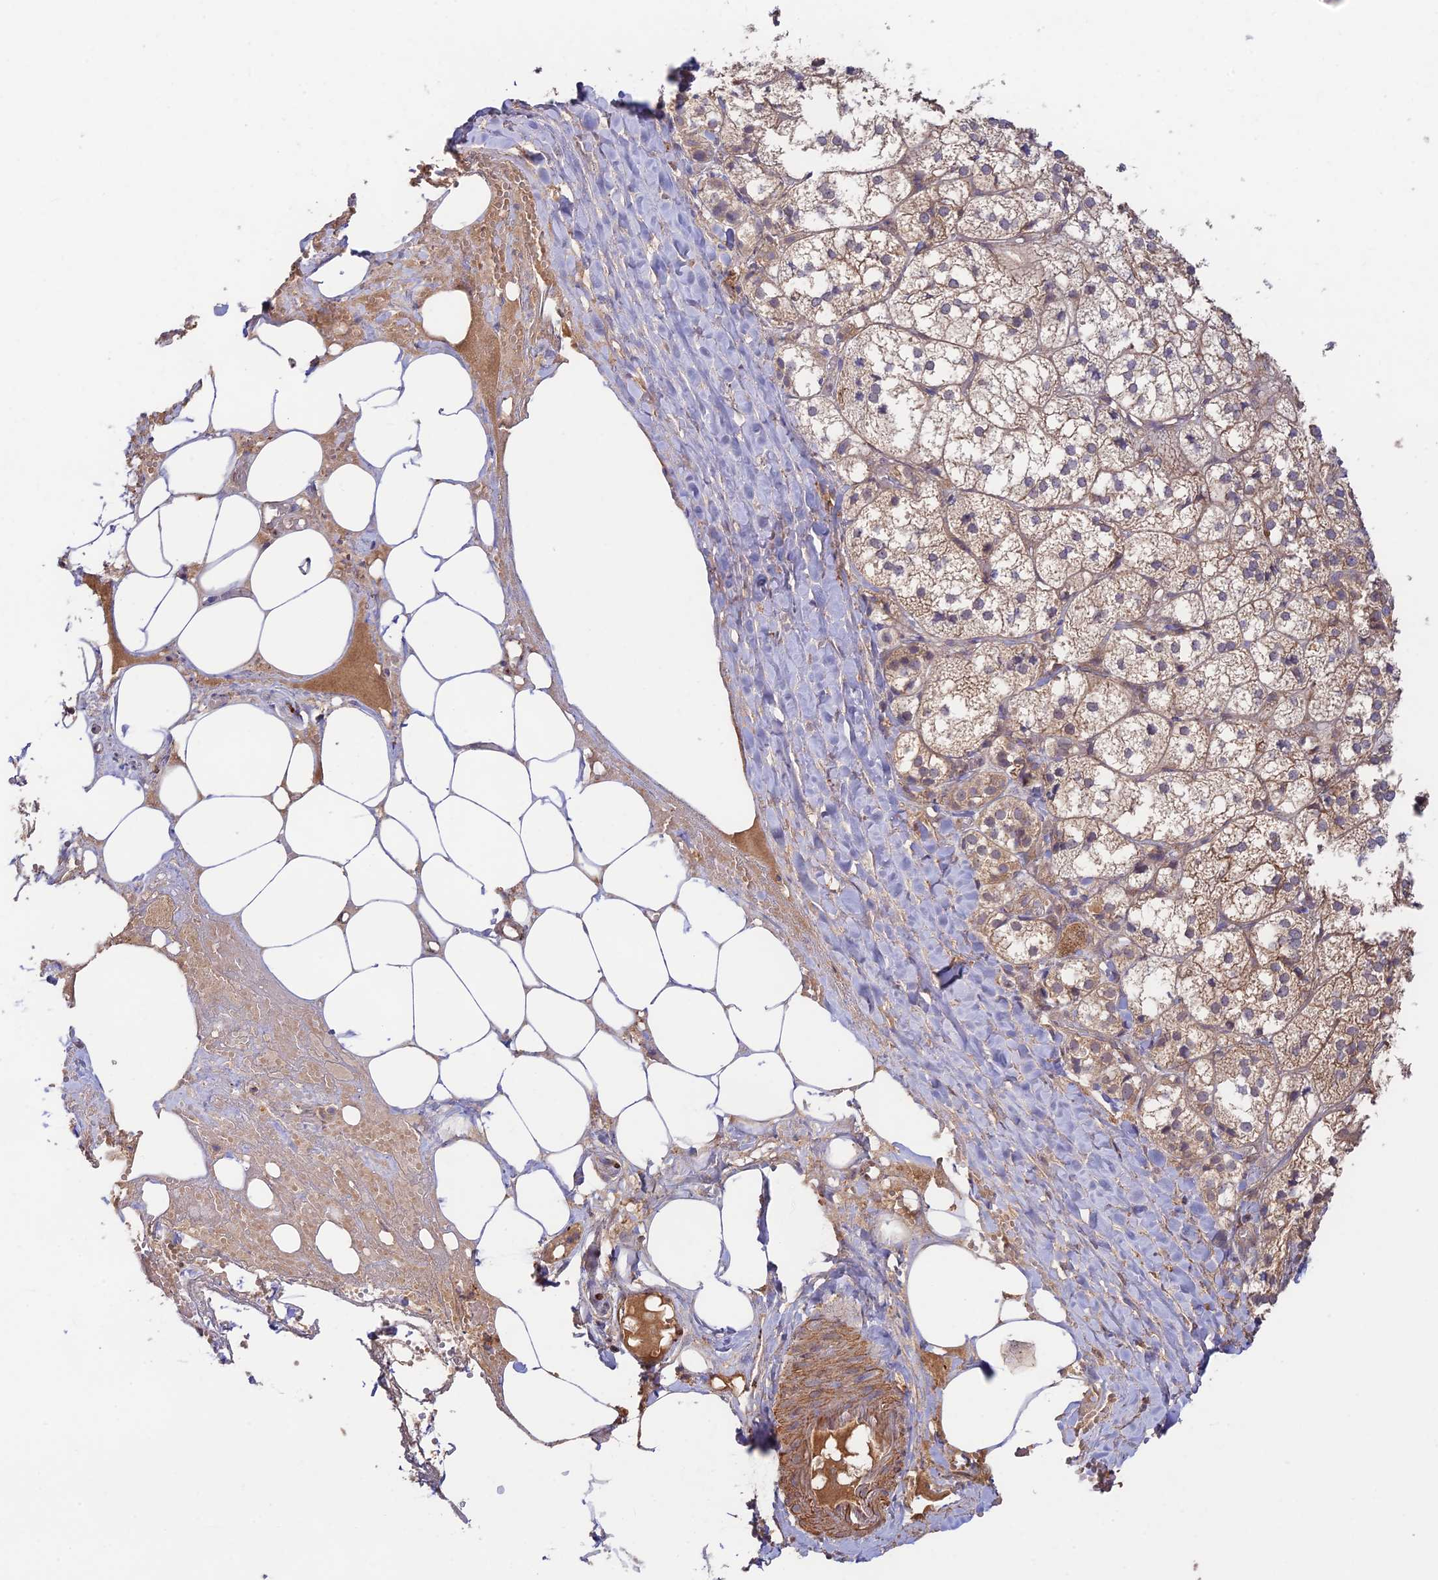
{"staining": {"intensity": "weak", "quantity": ">75%", "location": "cytoplasmic/membranous"}, "tissue": "adrenal gland", "cell_type": "Glandular cells", "image_type": "normal", "snomed": [{"axis": "morphology", "description": "Normal tissue, NOS"}, {"axis": "topography", "description": "Adrenal gland"}], "caption": "The image shows staining of normal adrenal gland, revealing weak cytoplasmic/membranous protein expression (brown color) within glandular cells.", "gene": "CLCF1", "patient": {"sex": "female", "age": 61}}